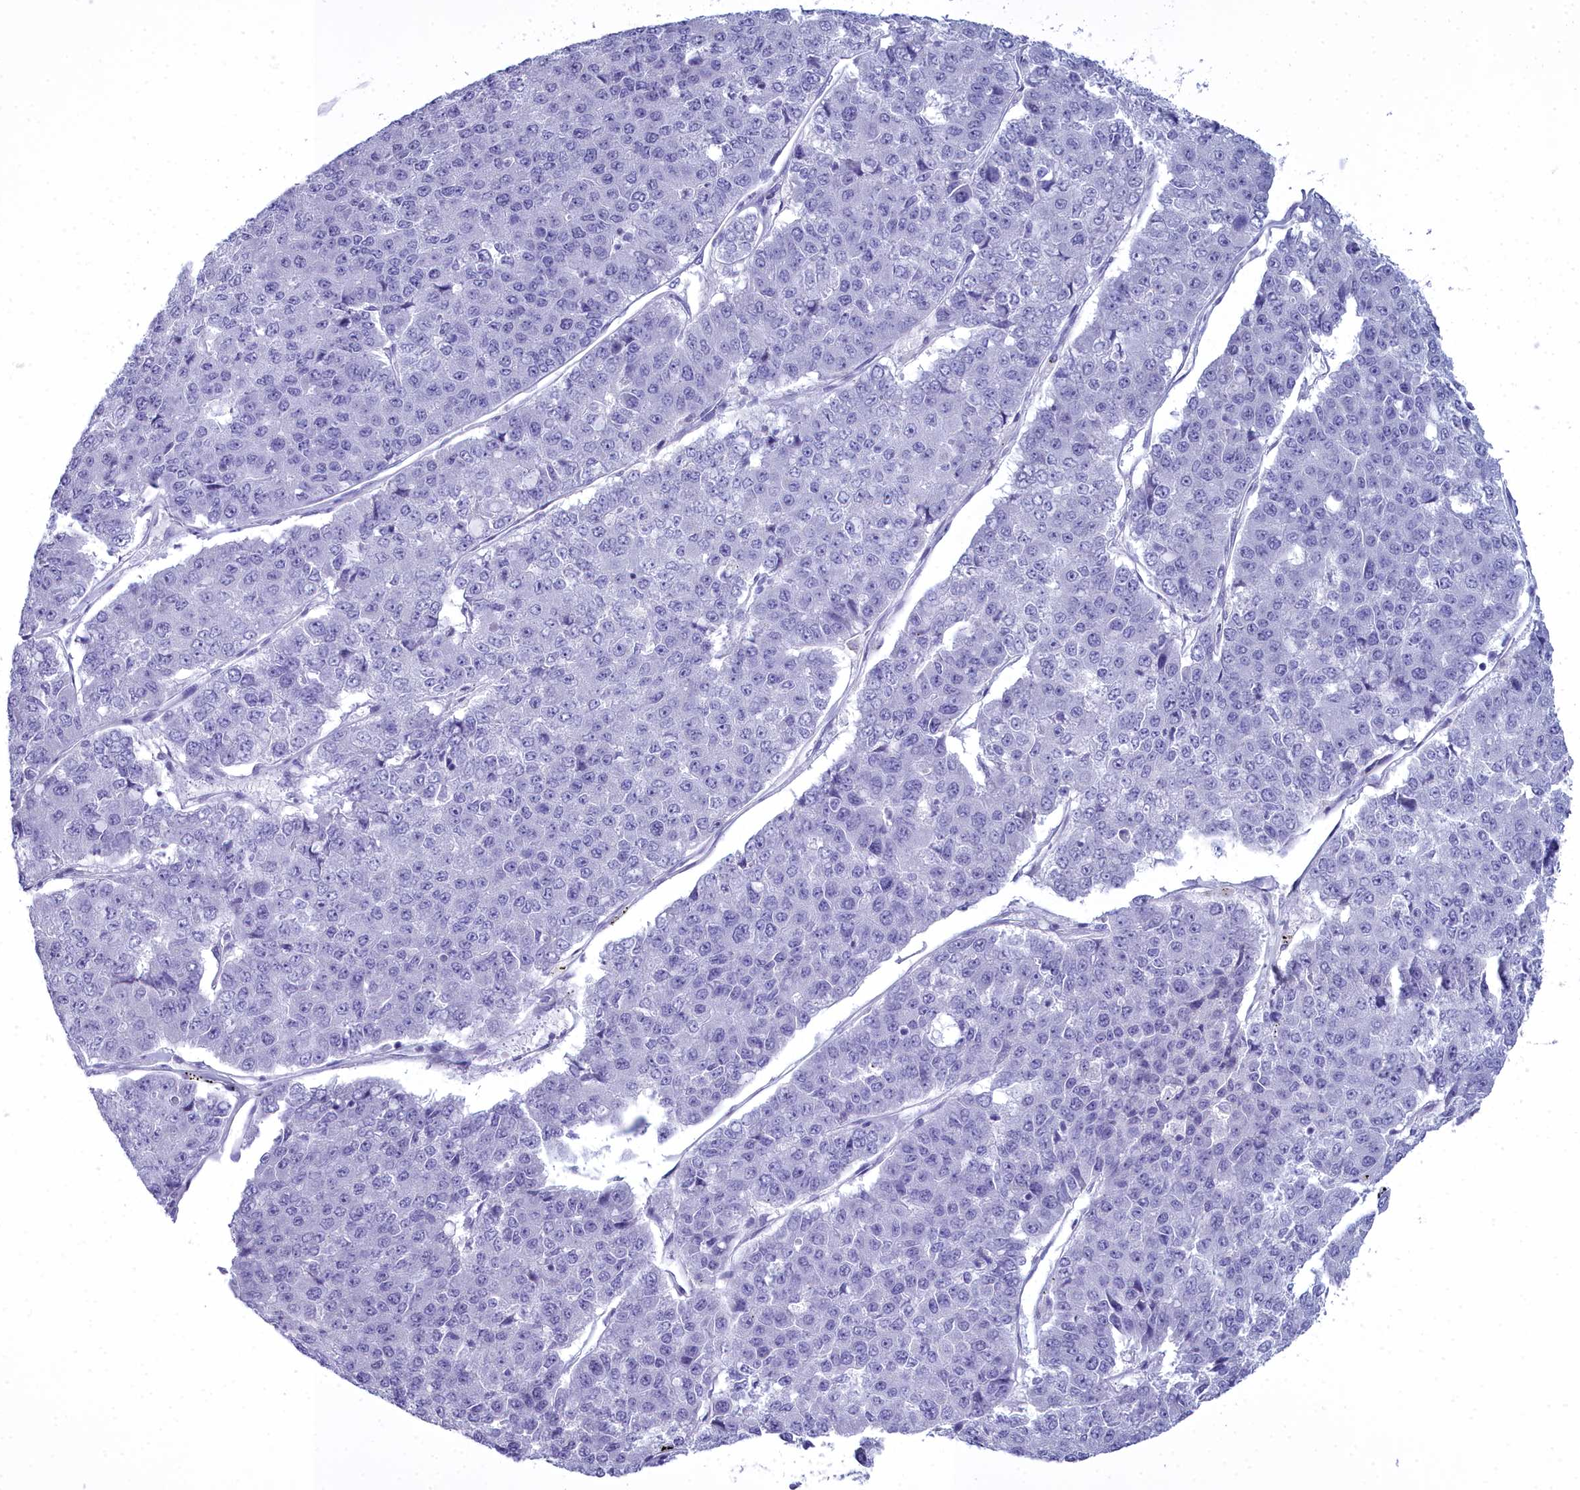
{"staining": {"intensity": "negative", "quantity": "none", "location": "none"}, "tissue": "pancreatic cancer", "cell_type": "Tumor cells", "image_type": "cancer", "snomed": [{"axis": "morphology", "description": "Adenocarcinoma, NOS"}, {"axis": "topography", "description": "Pancreas"}], "caption": "DAB (3,3'-diaminobenzidine) immunohistochemical staining of pancreatic cancer displays no significant staining in tumor cells.", "gene": "MAP6", "patient": {"sex": "male", "age": 50}}